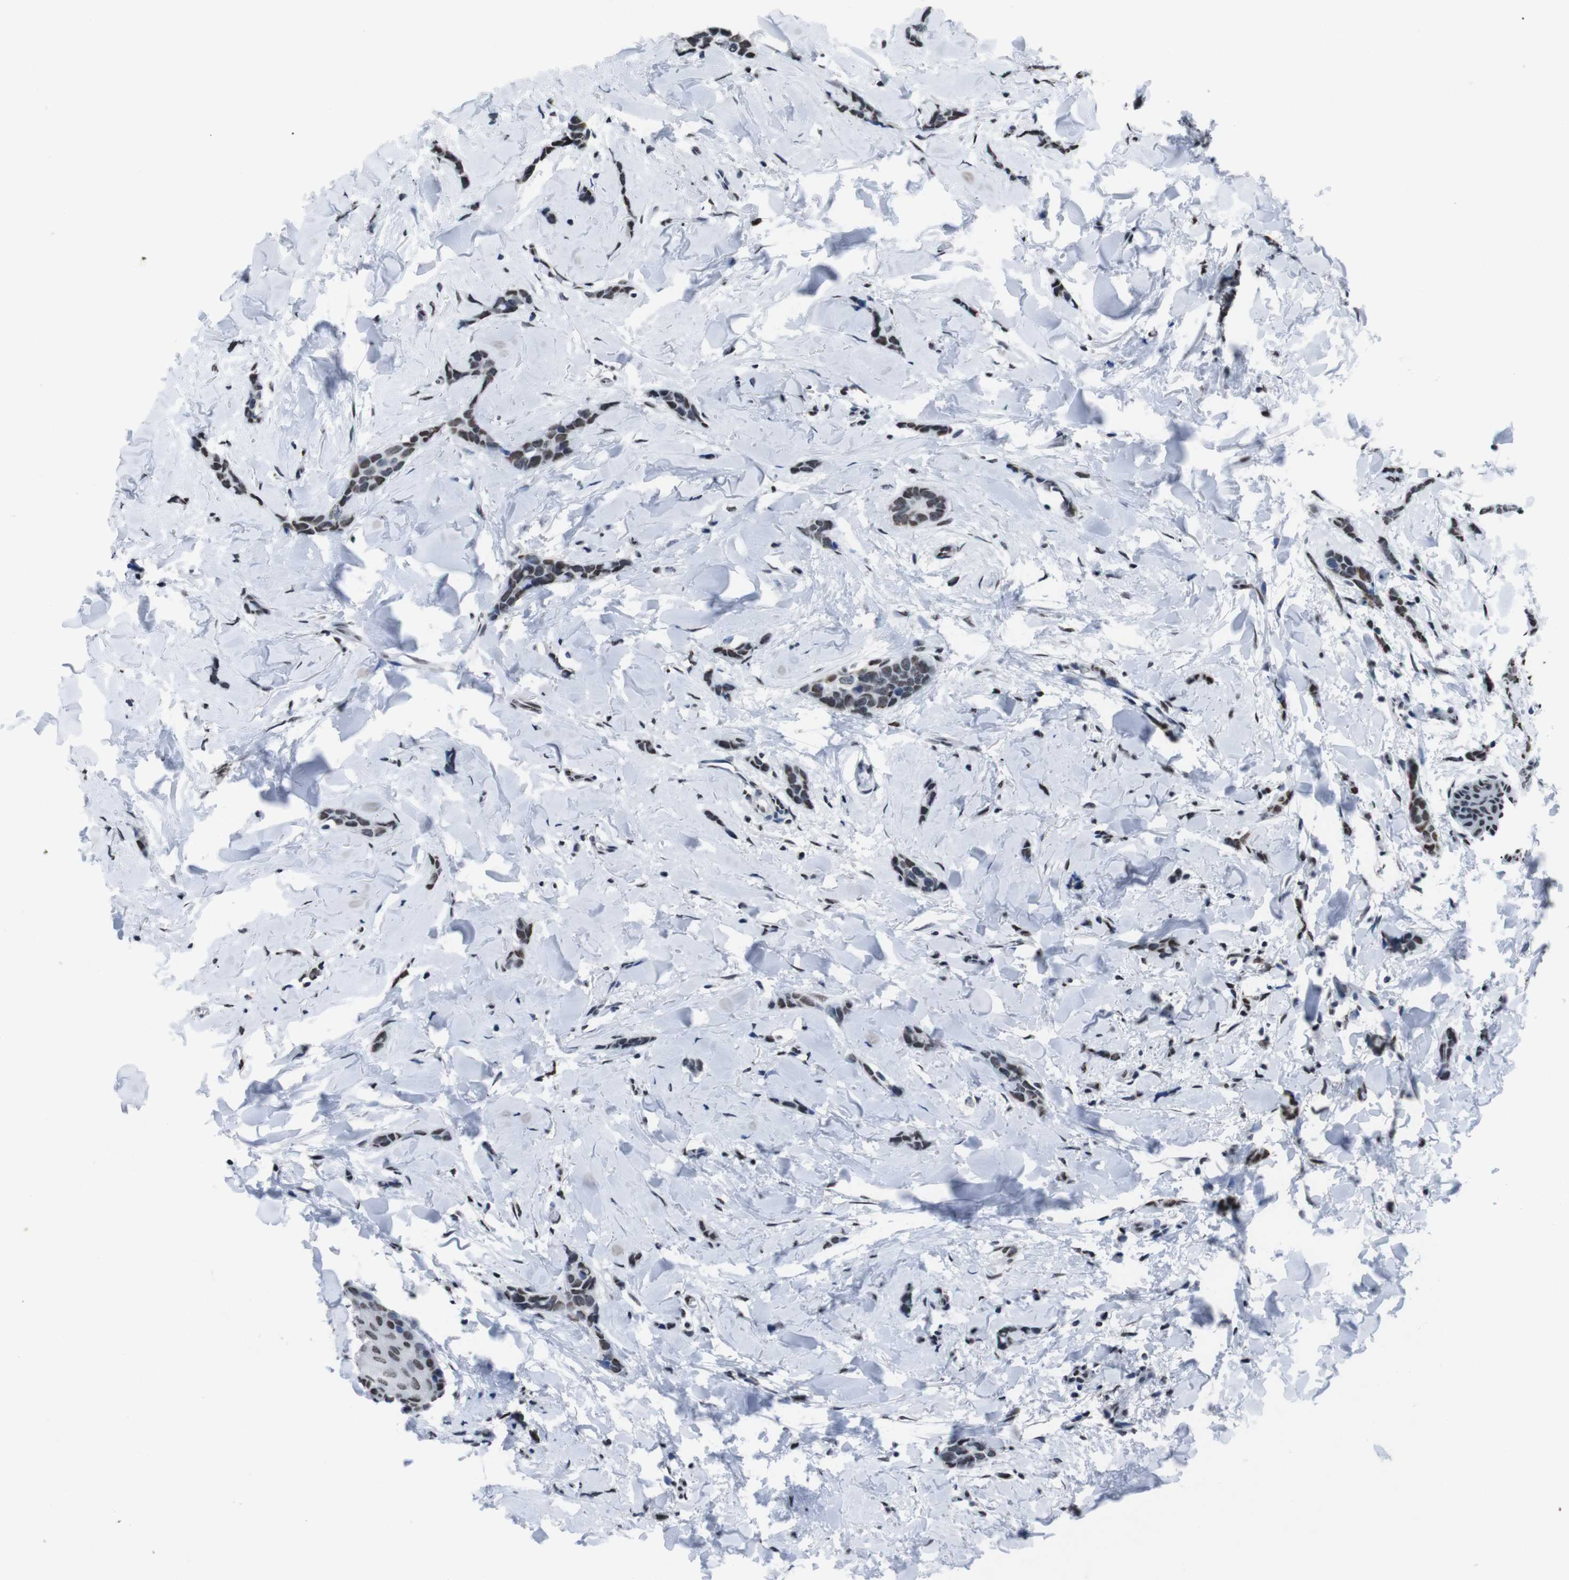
{"staining": {"intensity": "moderate", "quantity": ">75%", "location": "nuclear"}, "tissue": "breast cancer", "cell_type": "Tumor cells", "image_type": "cancer", "snomed": [{"axis": "morphology", "description": "Lobular carcinoma"}, {"axis": "topography", "description": "Skin"}, {"axis": "topography", "description": "Breast"}], "caption": "IHC (DAB (3,3'-diaminobenzidine)) staining of human lobular carcinoma (breast) demonstrates moderate nuclear protein positivity in about >75% of tumor cells.", "gene": "PIP4P2", "patient": {"sex": "female", "age": 46}}